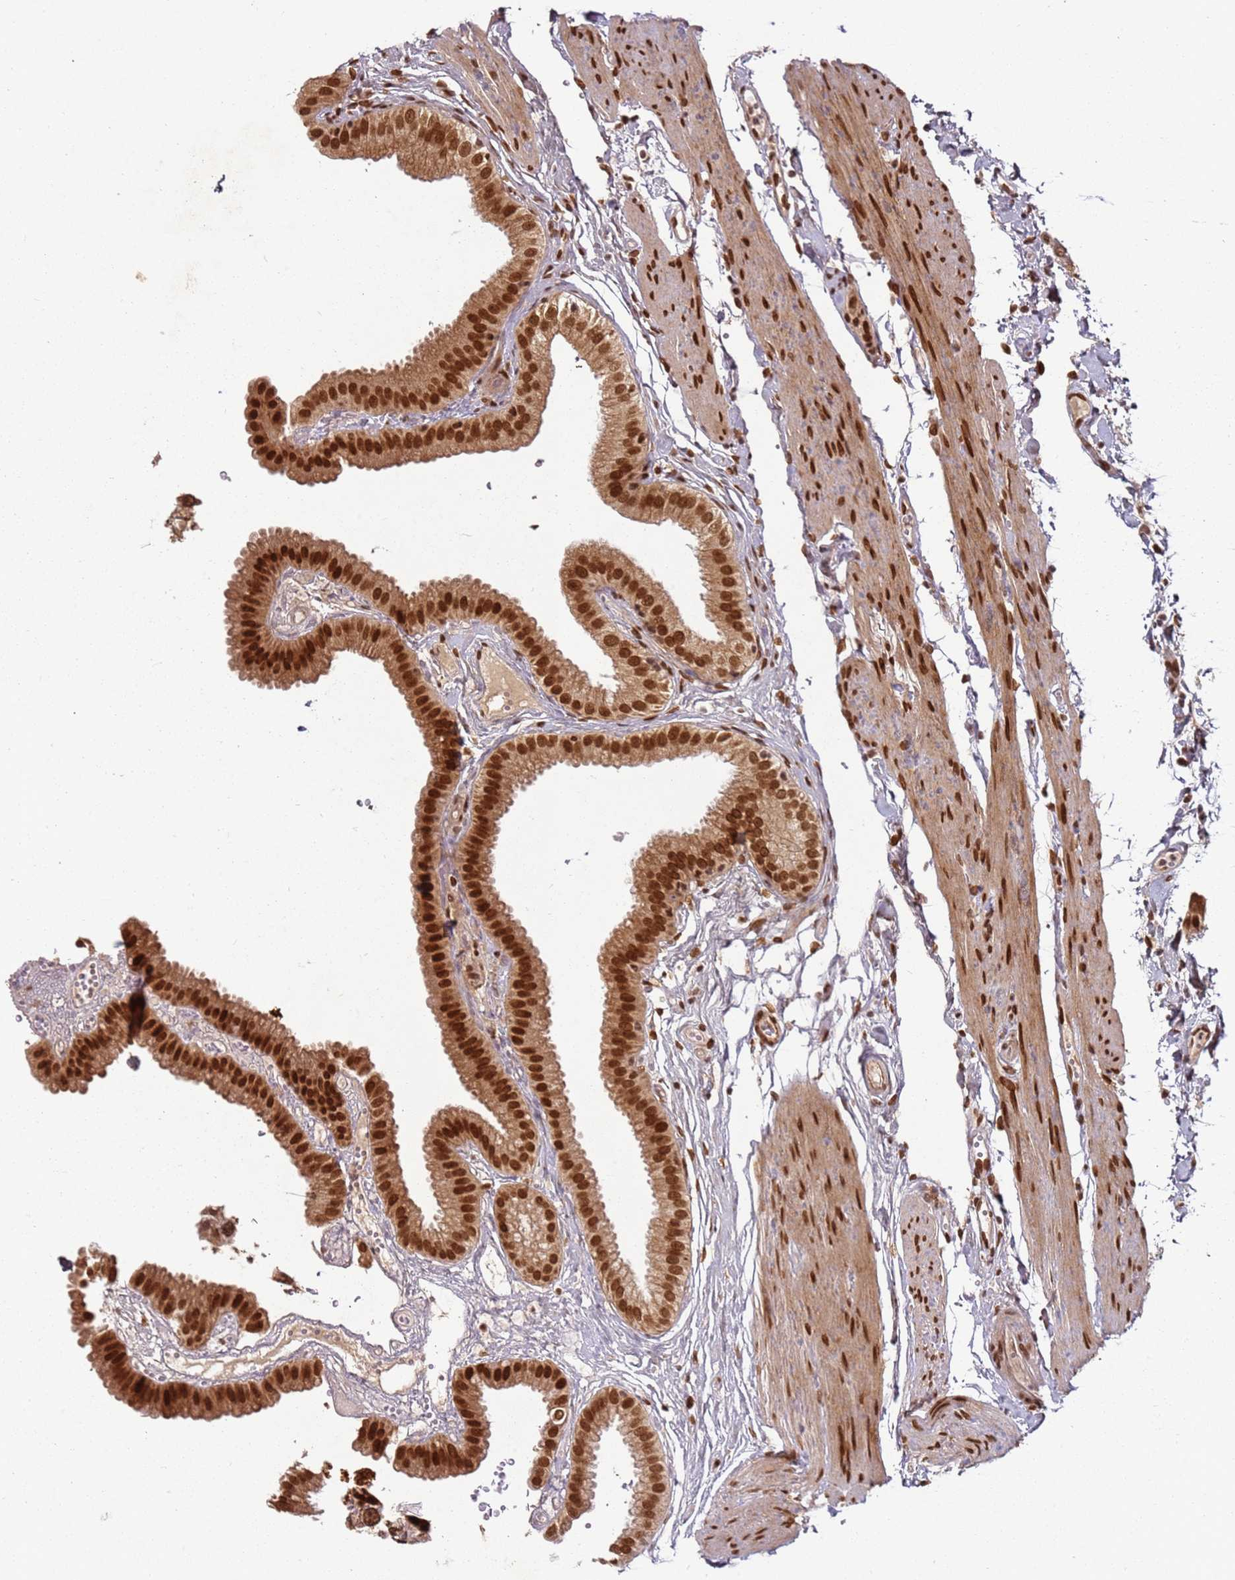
{"staining": {"intensity": "strong", "quantity": ">75%", "location": "nuclear"}, "tissue": "gallbladder", "cell_type": "Glandular cells", "image_type": "normal", "snomed": [{"axis": "morphology", "description": "Normal tissue, NOS"}, {"axis": "topography", "description": "Gallbladder"}], "caption": "An immunohistochemistry photomicrograph of normal tissue is shown. Protein staining in brown highlights strong nuclear positivity in gallbladder within glandular cells. (Brightfield microscopy of DAB IHC at high magnification).", "gene": "TENT4A", "patient": {"sex": "female", "age": 61}}